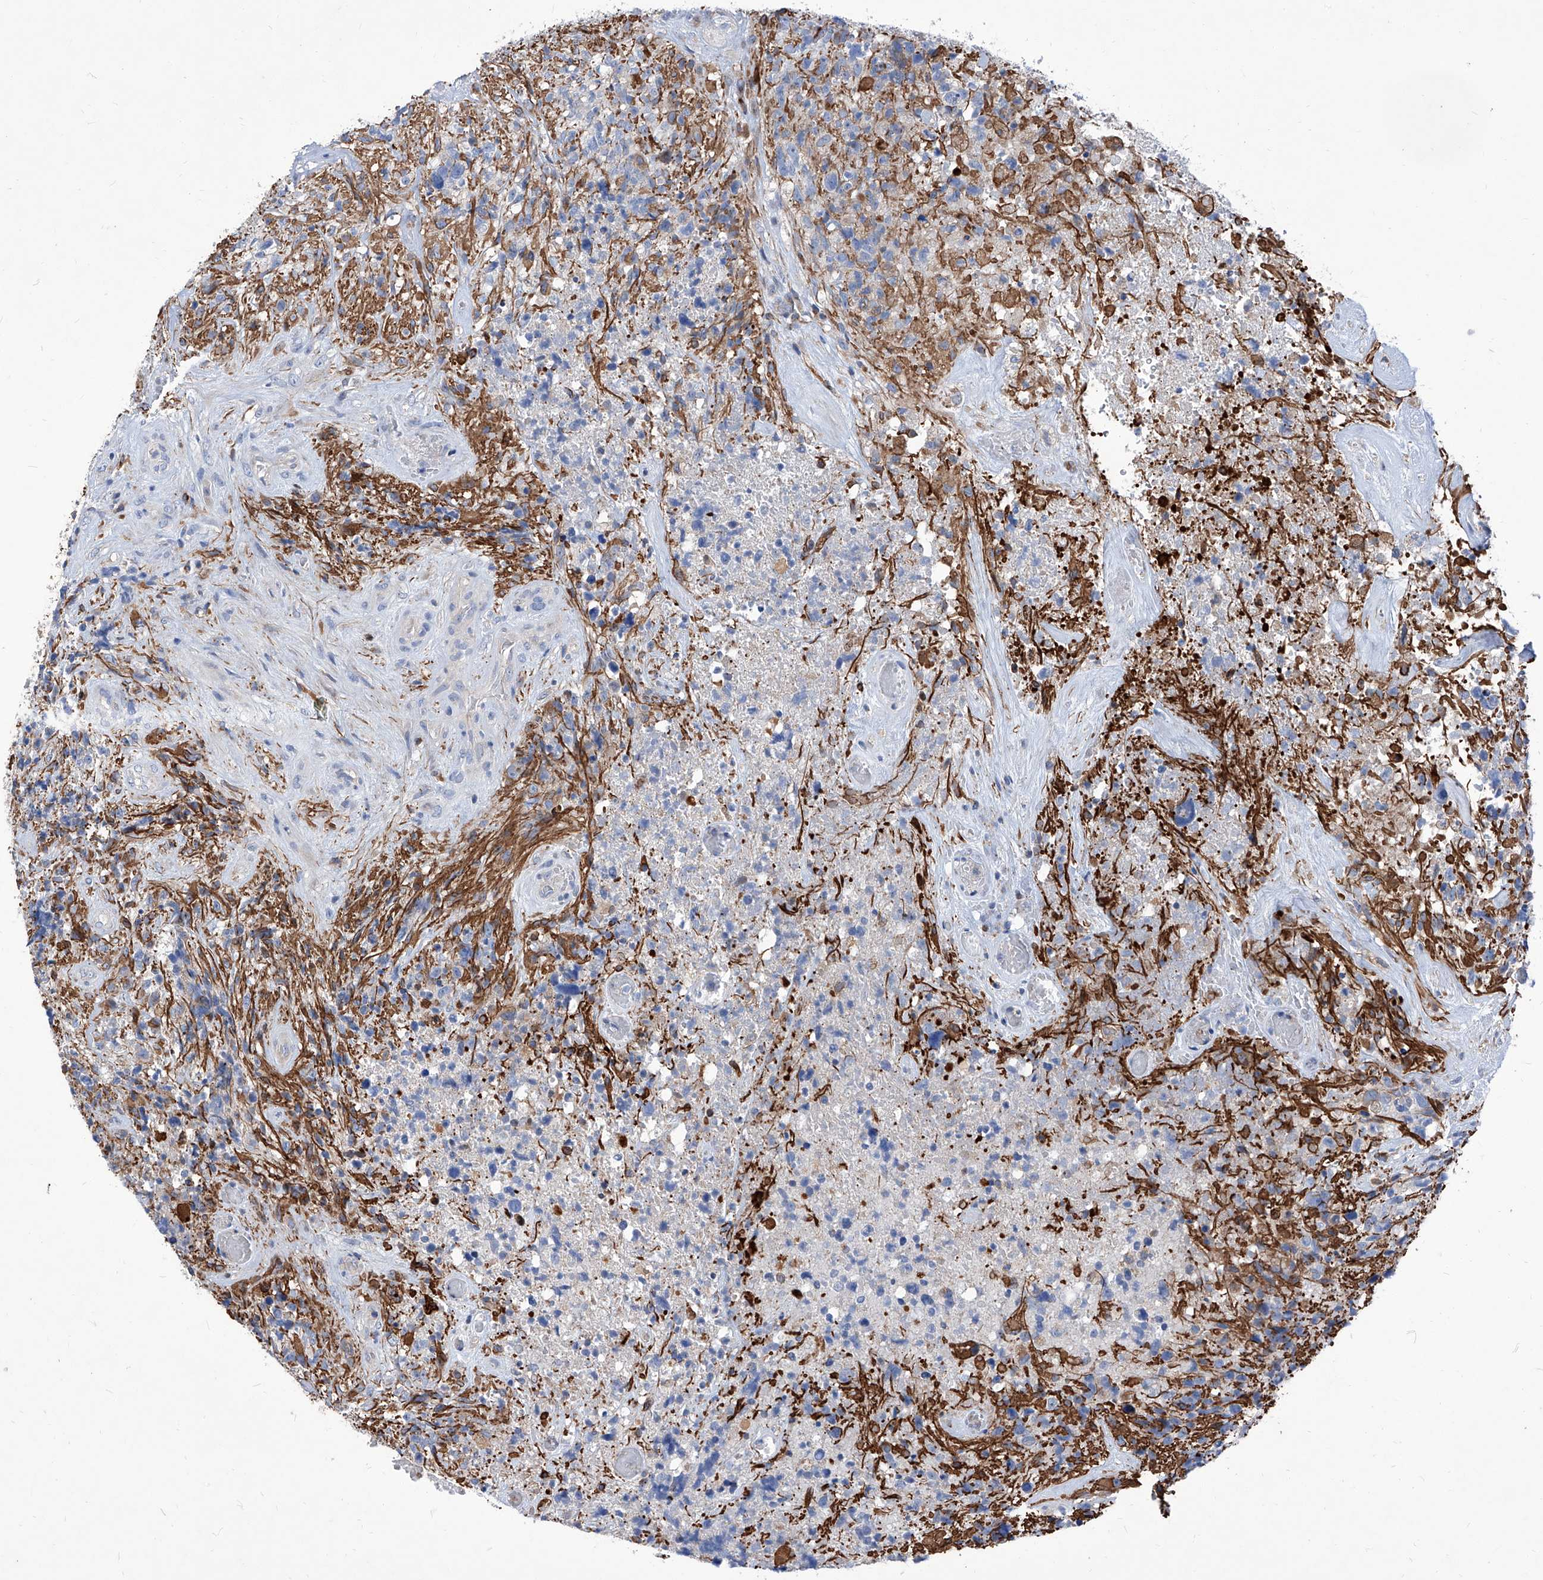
{"staining": {"intensity": "negative", "quantity": "none", "location": "none"}, "tissue": "glioma", "cell_type": "Tumor cells", "image_type": "cancer", "snomed": [{"axis": "morphology", "description": "Glioma, malignant, High grade"}, {"axis": "topography", "description": "Brain"}], "caption": "Immunohistochemistry photomicrograph of neoplastic tissue: human high-grade glioma (malignant) stained with DAB demonstrates no significant protein staining in tumor cells.", "gene": "UBOX5", "patient": {"sex": "male", "age": 69}}